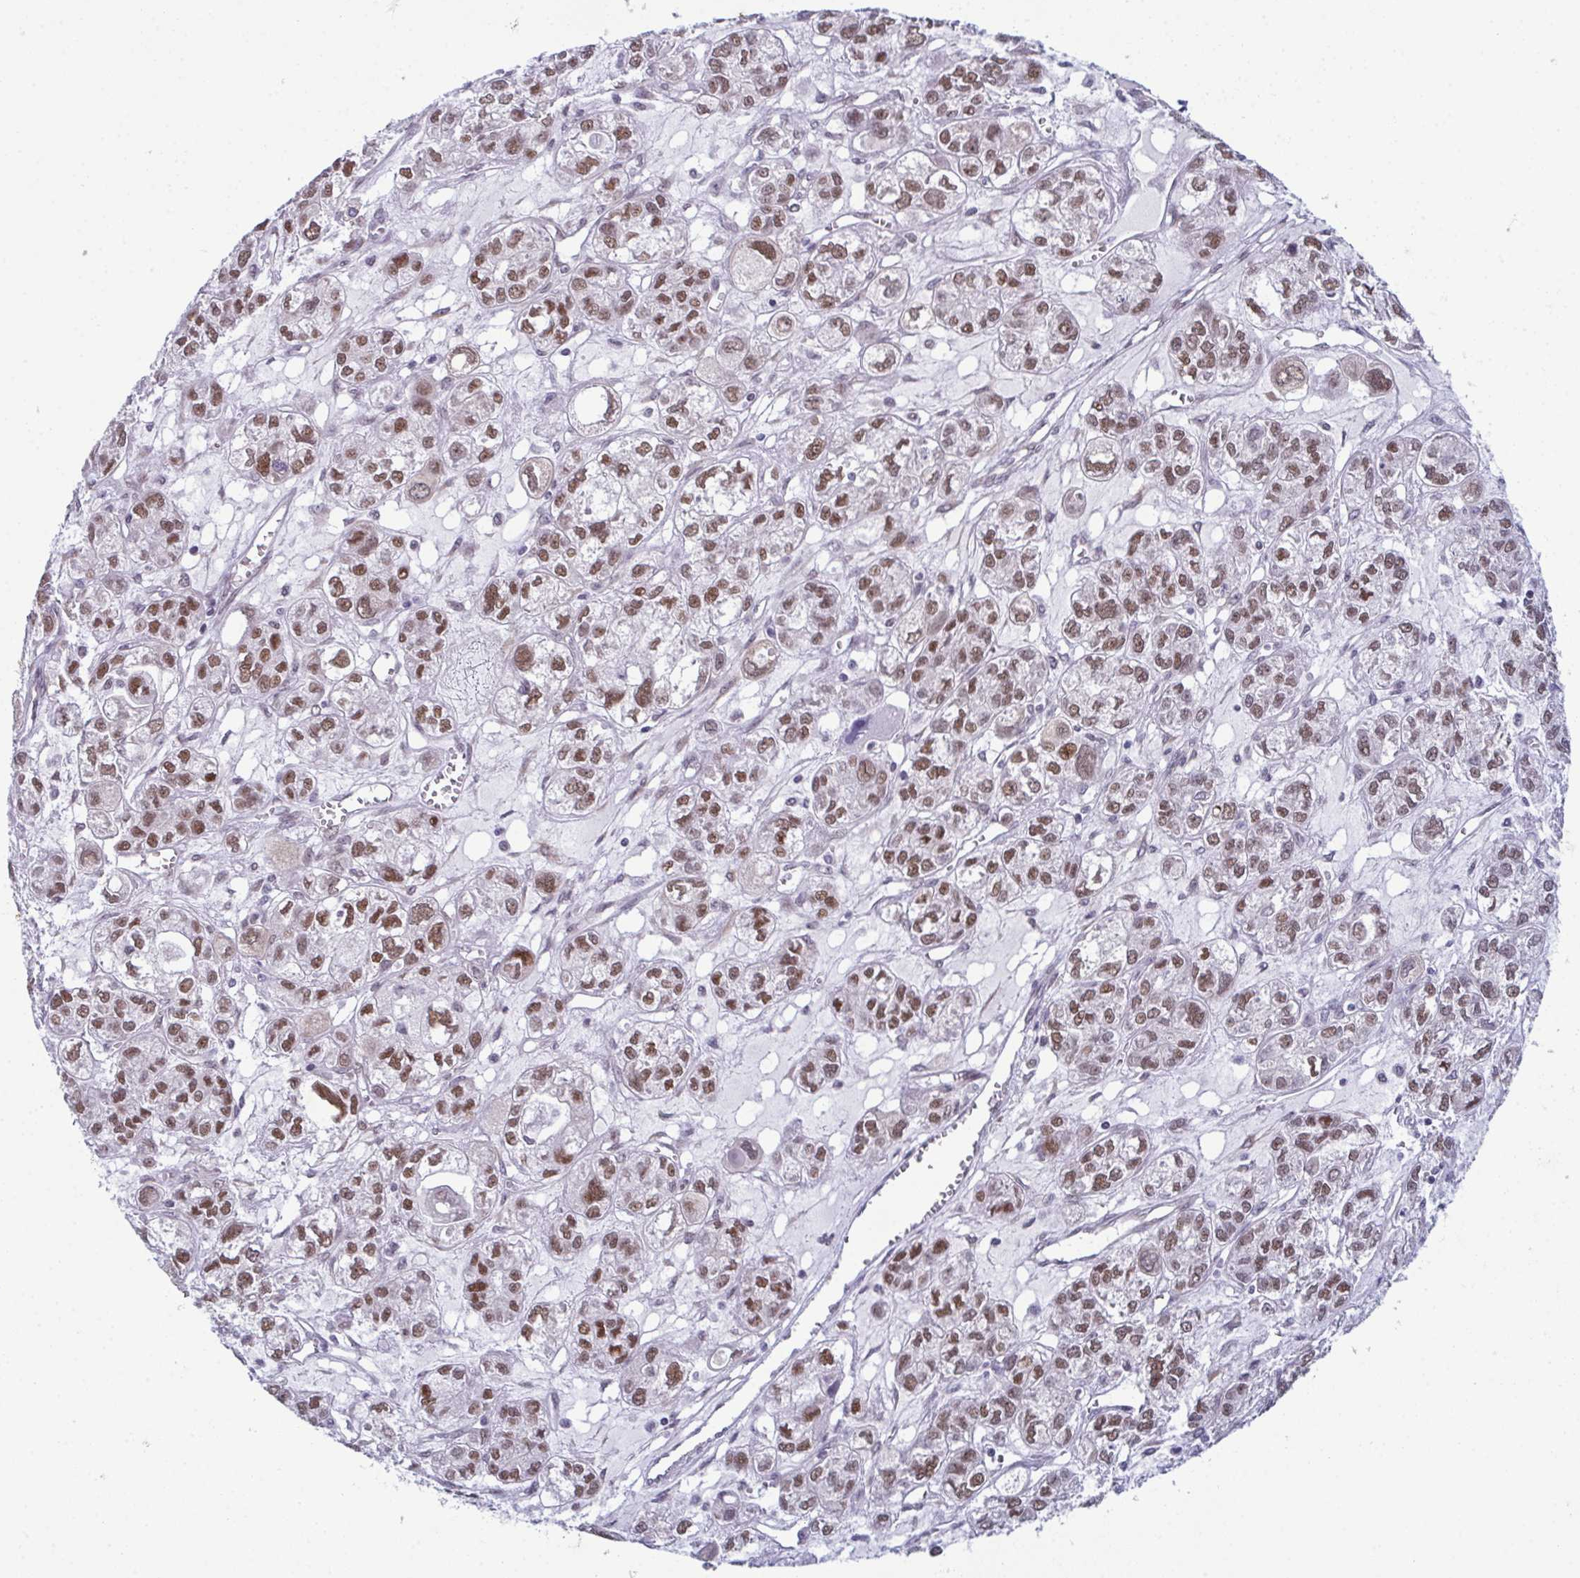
{"staining": {"intensity": "moderate", "quantity": ">75%", "location": "nuclear"}, "tissue": "ovarian cancer", "cell_type": "Tumor cells", "image_type": "cancer", "snomed": [{"axis": "morphology", "description": "Carcinoma, endometroid"}, {"axis": "topography", "description": "Ovary"}], "caption": "This is a photomicrograph of immunohistochemistry staining of ovarian endometroid carcinoma, which shows moderate expression in the nuclear of tumor cells.", "gene": "RBM7", "patient": {"sex": "female", "age": 64}}